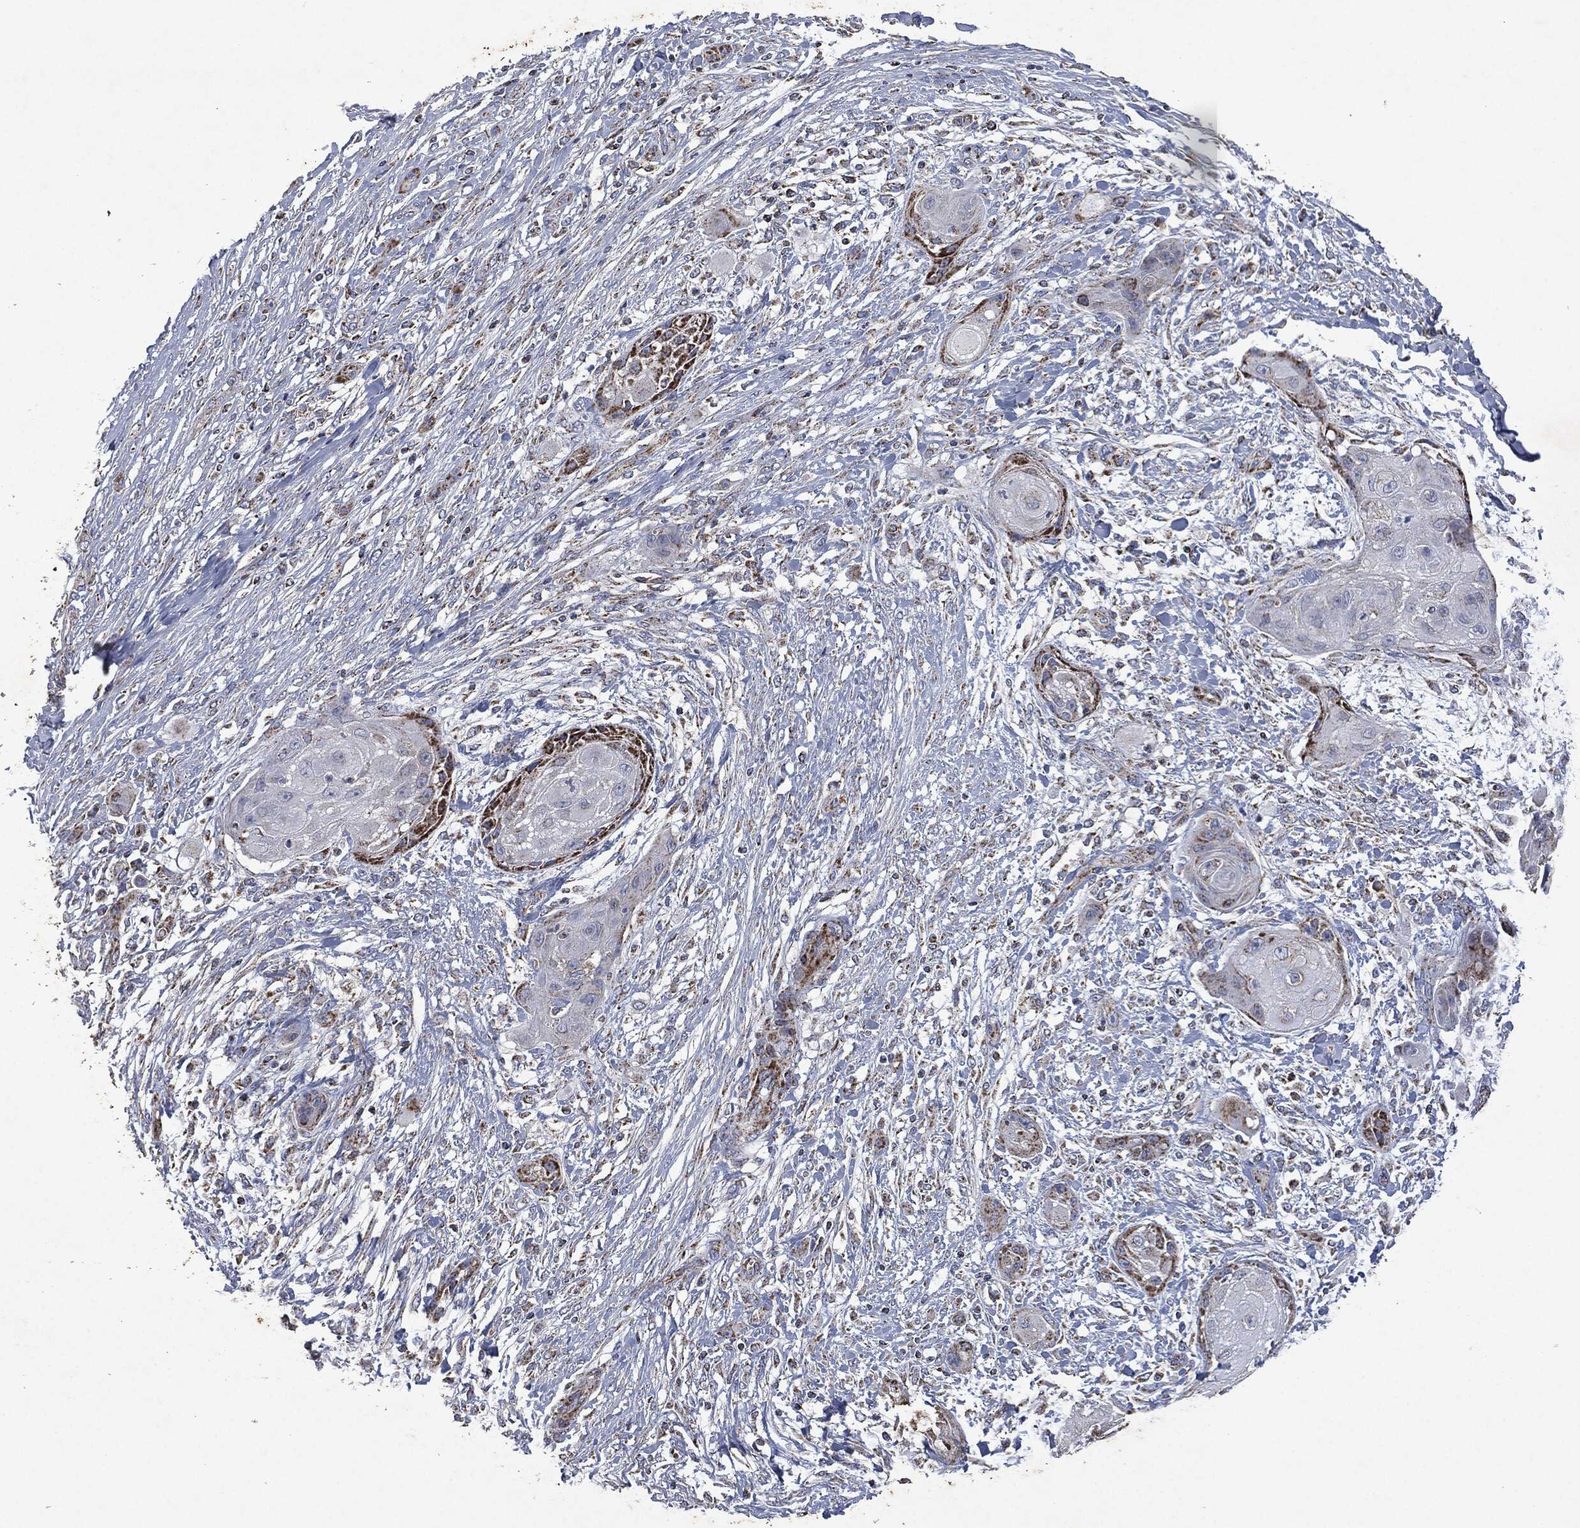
{"staining": {"intensity": "strong", "quantity": "<25%", "location": "cytoplasmic/membranous"}, "tissue": "skin cancer", "cell_type": "Tumor cells", "image_type": "cancer", "snomed": [{"axis": "morphology", "description": "Squamous cell carcinoma, NOS"}, {"axis": "topography", "description": "Skin"}], "caption": "This photomicrograph shows immunohistochemistry staining of skin cancer (squamous cell carcinoma), with medium strong cytoplasmic/membranous staining in approximately <25% of tumor cells.", "gene": "RYK", "patient": {"sex": "male", "age": 62}}